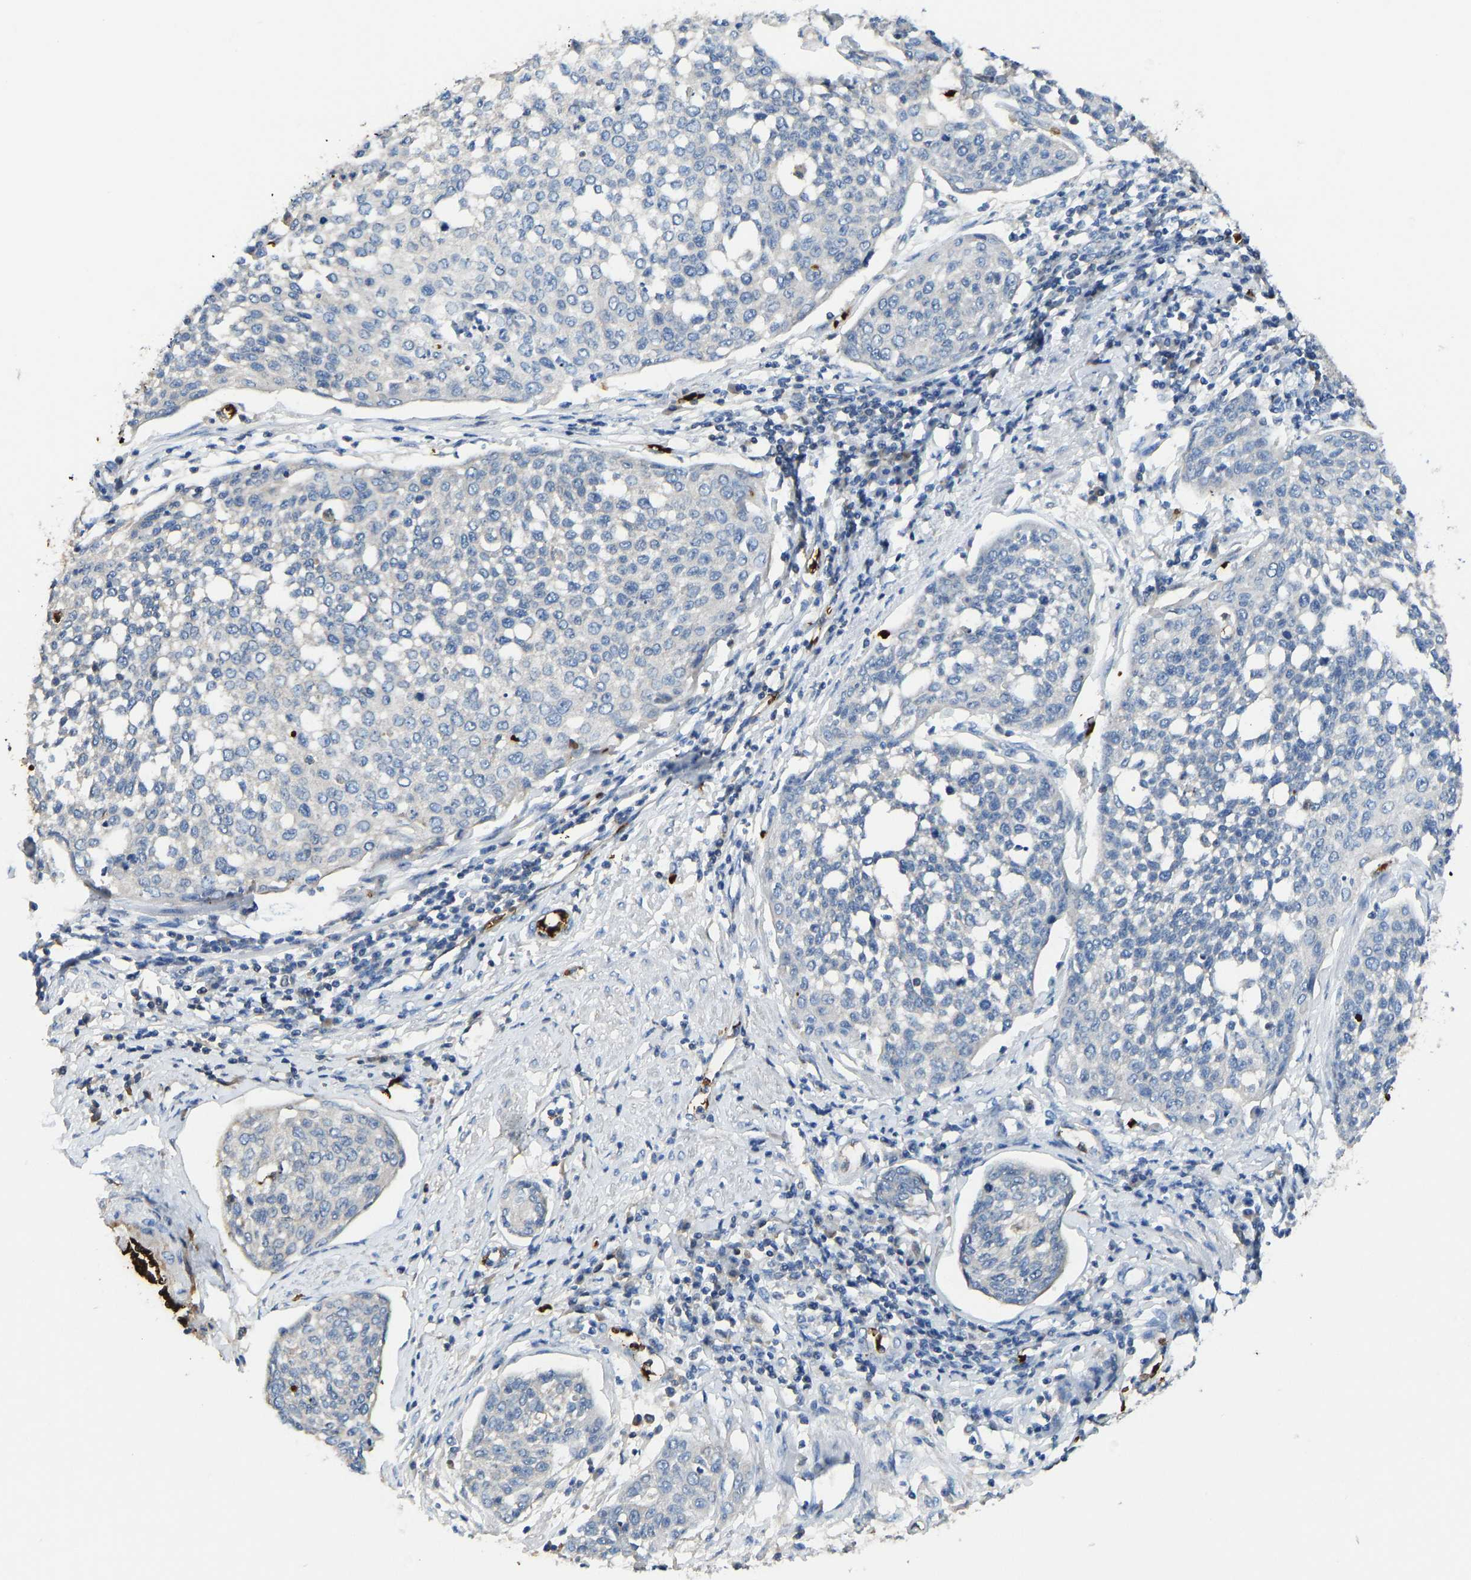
{"staining": {"intensity": "negative", "quantity": "none", "location": "none"}, "tissue": "cervical cancer", "cell_type": "Tumor cells", "image_type": "cancer", "snomed": [{"axis": "morphology", "description": "Squamous cell carcinoma, NOS"}, {"axis": "topography", "description": "Cervix"}], "caption": "Tumor cells are negative for brown protein staining in cervical cancer. The staining was performed using DAB (3,3'-diaminobenzidine) to visualize the protein expression in brown, while the nuclei were stained in blue with hematoxylin (Magnification: 20x).", "gene": "PIGS", "patient": {"sex": "female", "age": 34}}